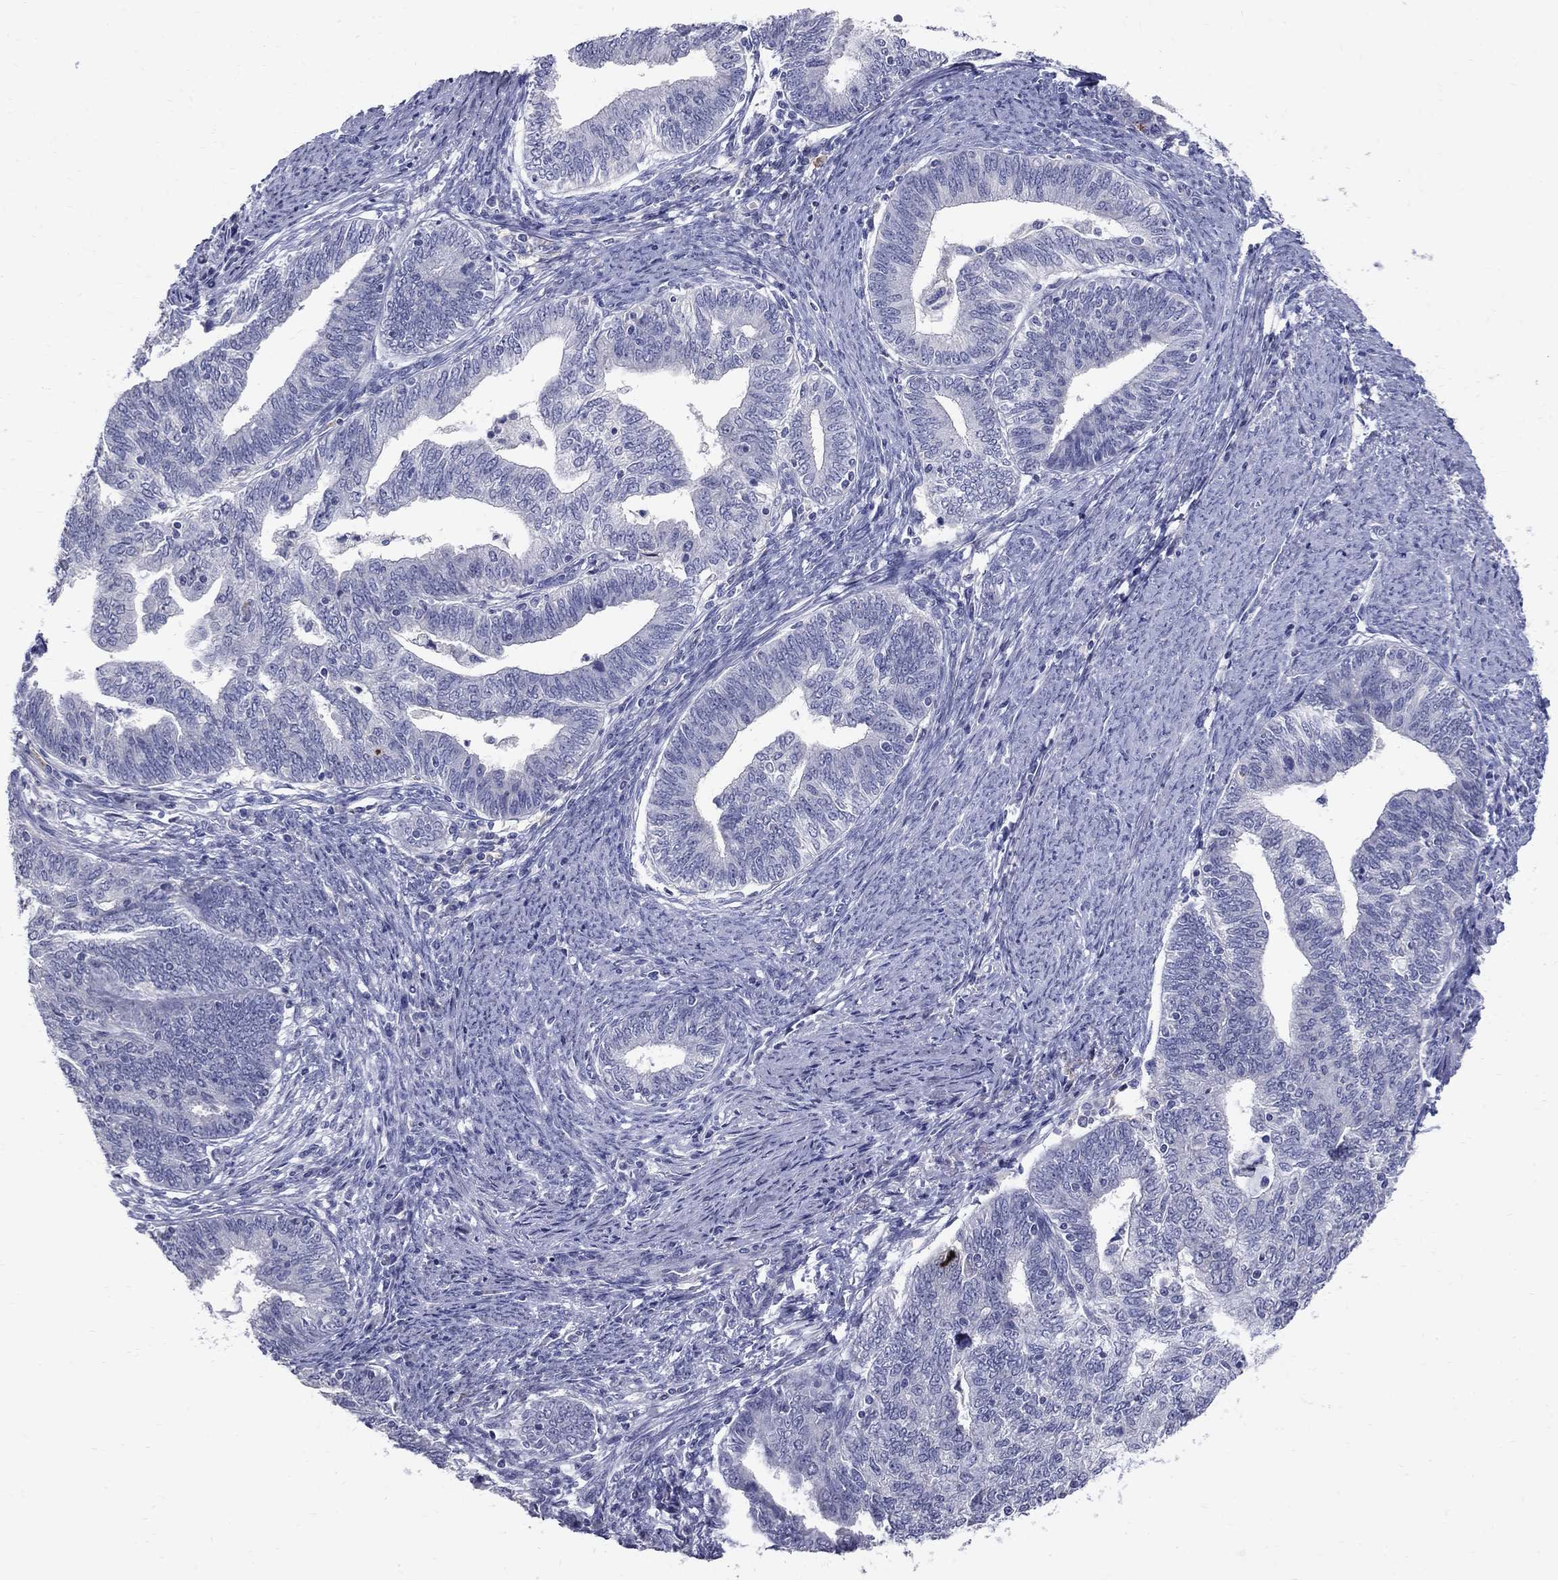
{"staining": {"intensity": "negative", "quantity": "none", "location": "none"}, "tissue": "endometrial cancer", "cell_type": "Tumor cells", "image_type": "cancer", "snomed": [{"axis": "morphology", "description": "Adenocarcinoma, NOS"}, {"axis": "topography", "description": "Endometrium"}], "caption": "There is no significant expression in tumor cells of endometrial cancer. (DAB immunohistochemistry (IHC), high magnification).", "gene": "TP53TG5", "patient": {"sex": "female", "age": 82}}